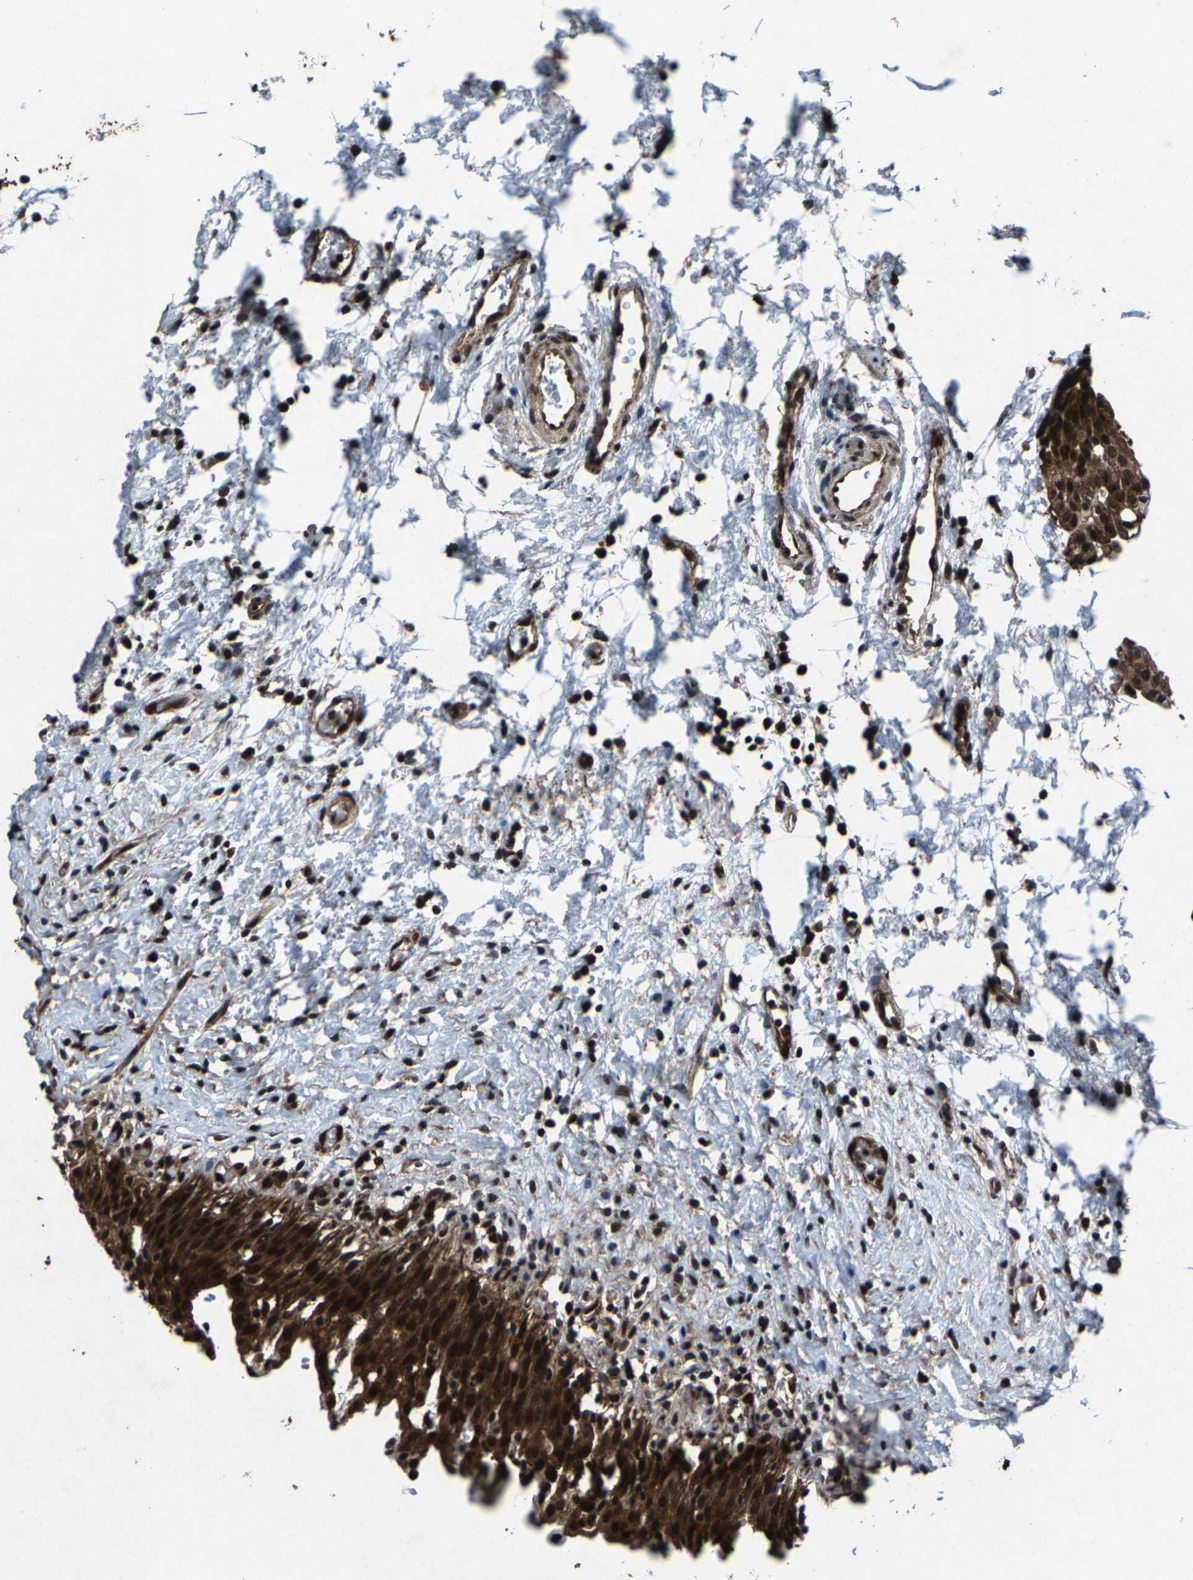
{"staining": {"intensity": "strong", "quantity": ">75%", "location": "cytoplasmic/membranous,nuclear"}, "tissue": "urinary bladder", "cell_type": "Urothelial cells", "image_type": "normal", "snomed": [{"axis": "morphology", "description": "Normal tissue, NOS"}, {"axis": "topography", "description": "Urinary bladder"}], "caption": "Urinary bladder stained with immunohistochemistry reveals strong cytoplasmic/membranous,nuclear expression in about >75% of urothelial cells. Using DAB (brown) and hematoxylin (blue) stains, captured at high magnification using brightfield microscopy.", "gene": "ATXN3", "patient": {"sex": "male", "age": 51}}